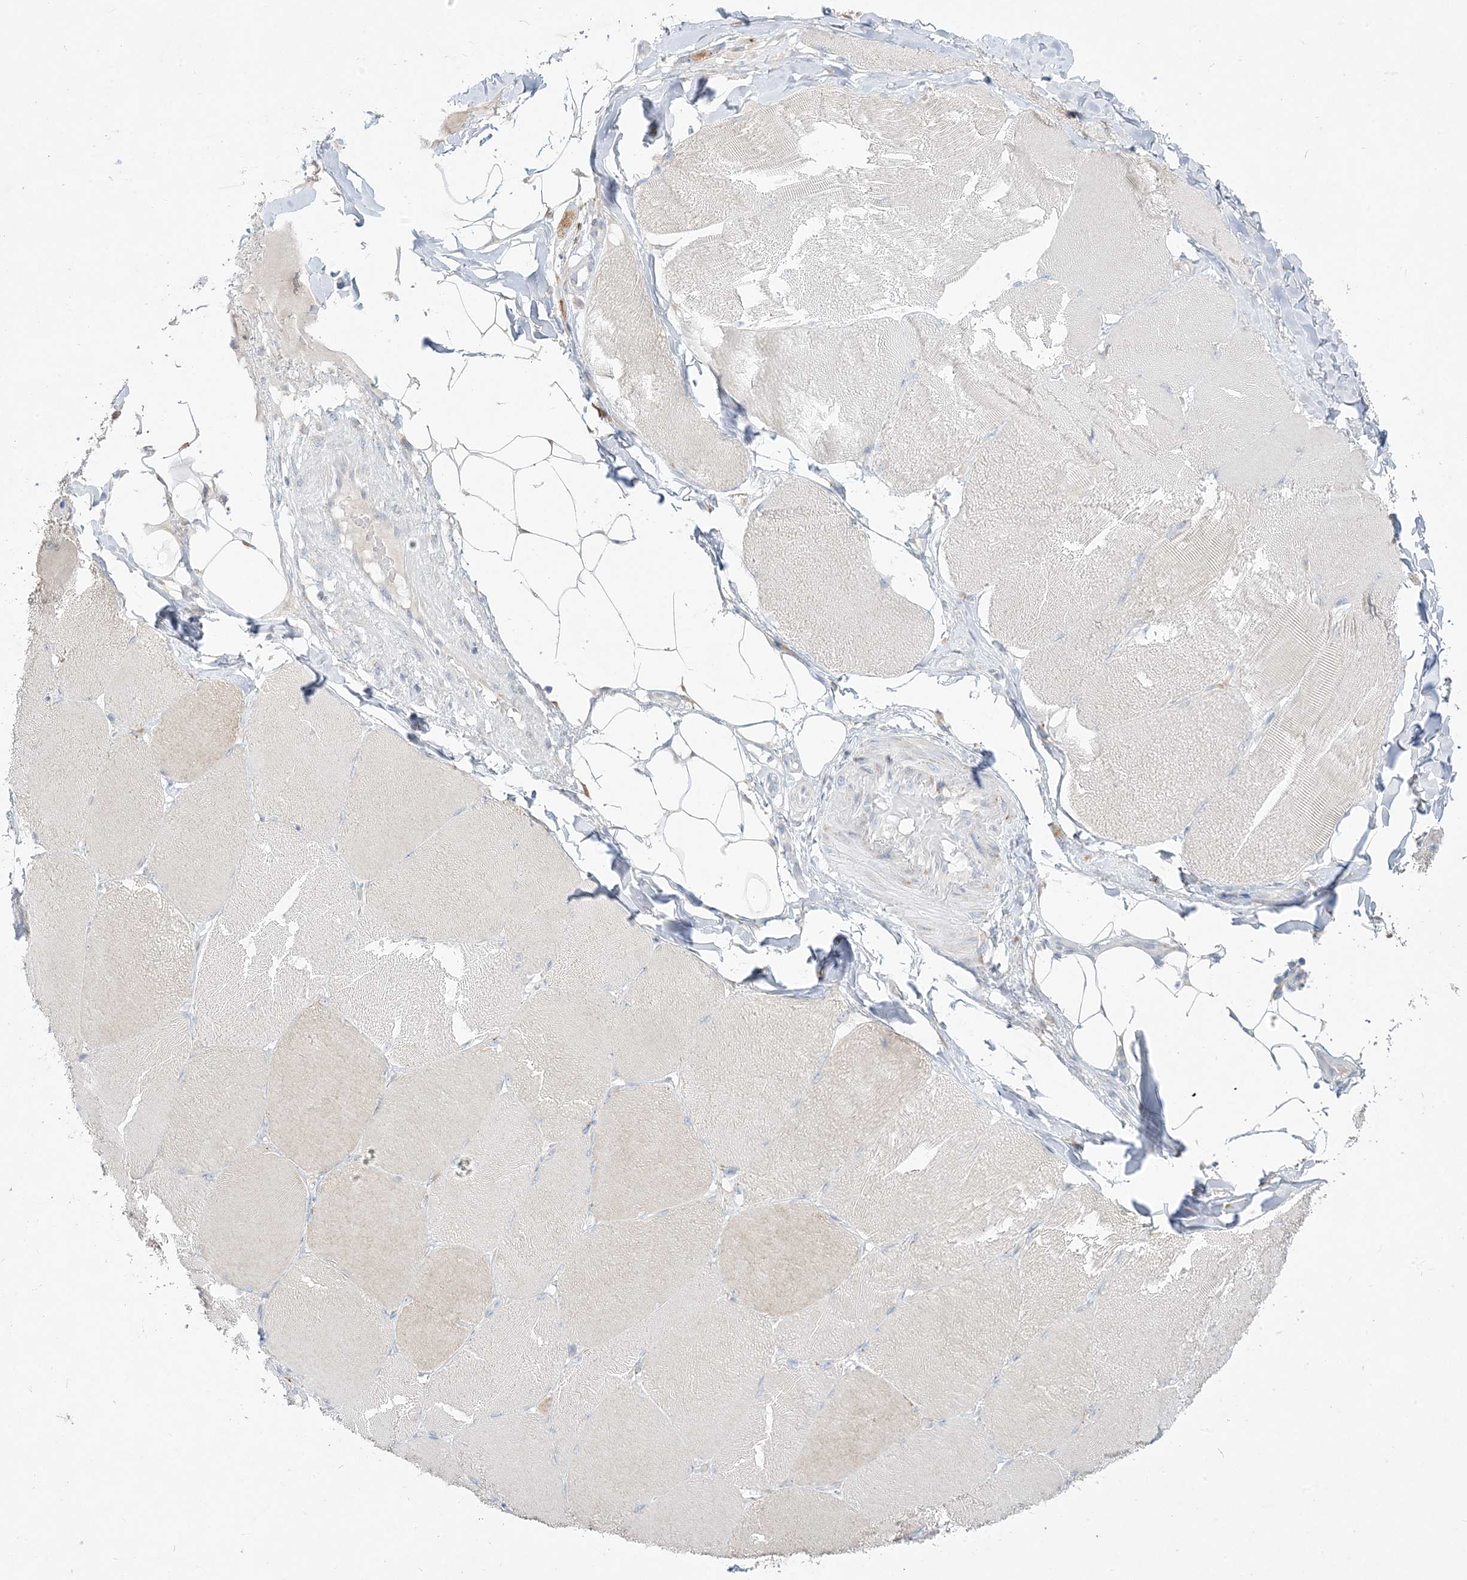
{"staining": {"intensity": "negative", "quantity": "none", "location": "none"}, "tissue": "skeletal muscle", "cell_type": "Myocytes", "image_type": "normal", "snomed": [{"axis": "morphology", "description": "Normal tissue, NOS"}, {"axis": "topography", "description": "Skin"}, {"axis": "topography", "description": "Skeletal muscle"}], "caption": "This histopathology image is of normal skeletal muscle stained with immunohistochemistry (IHC) to label a protein in brown with the nuclei are counter-stained blue. There is no positivity in myocytes. (Brightfield microscopy of DAB immunohistochemistry at high magnification).", "gene": "LOXL3", "patient": {"sex": "male", "age": 83}}